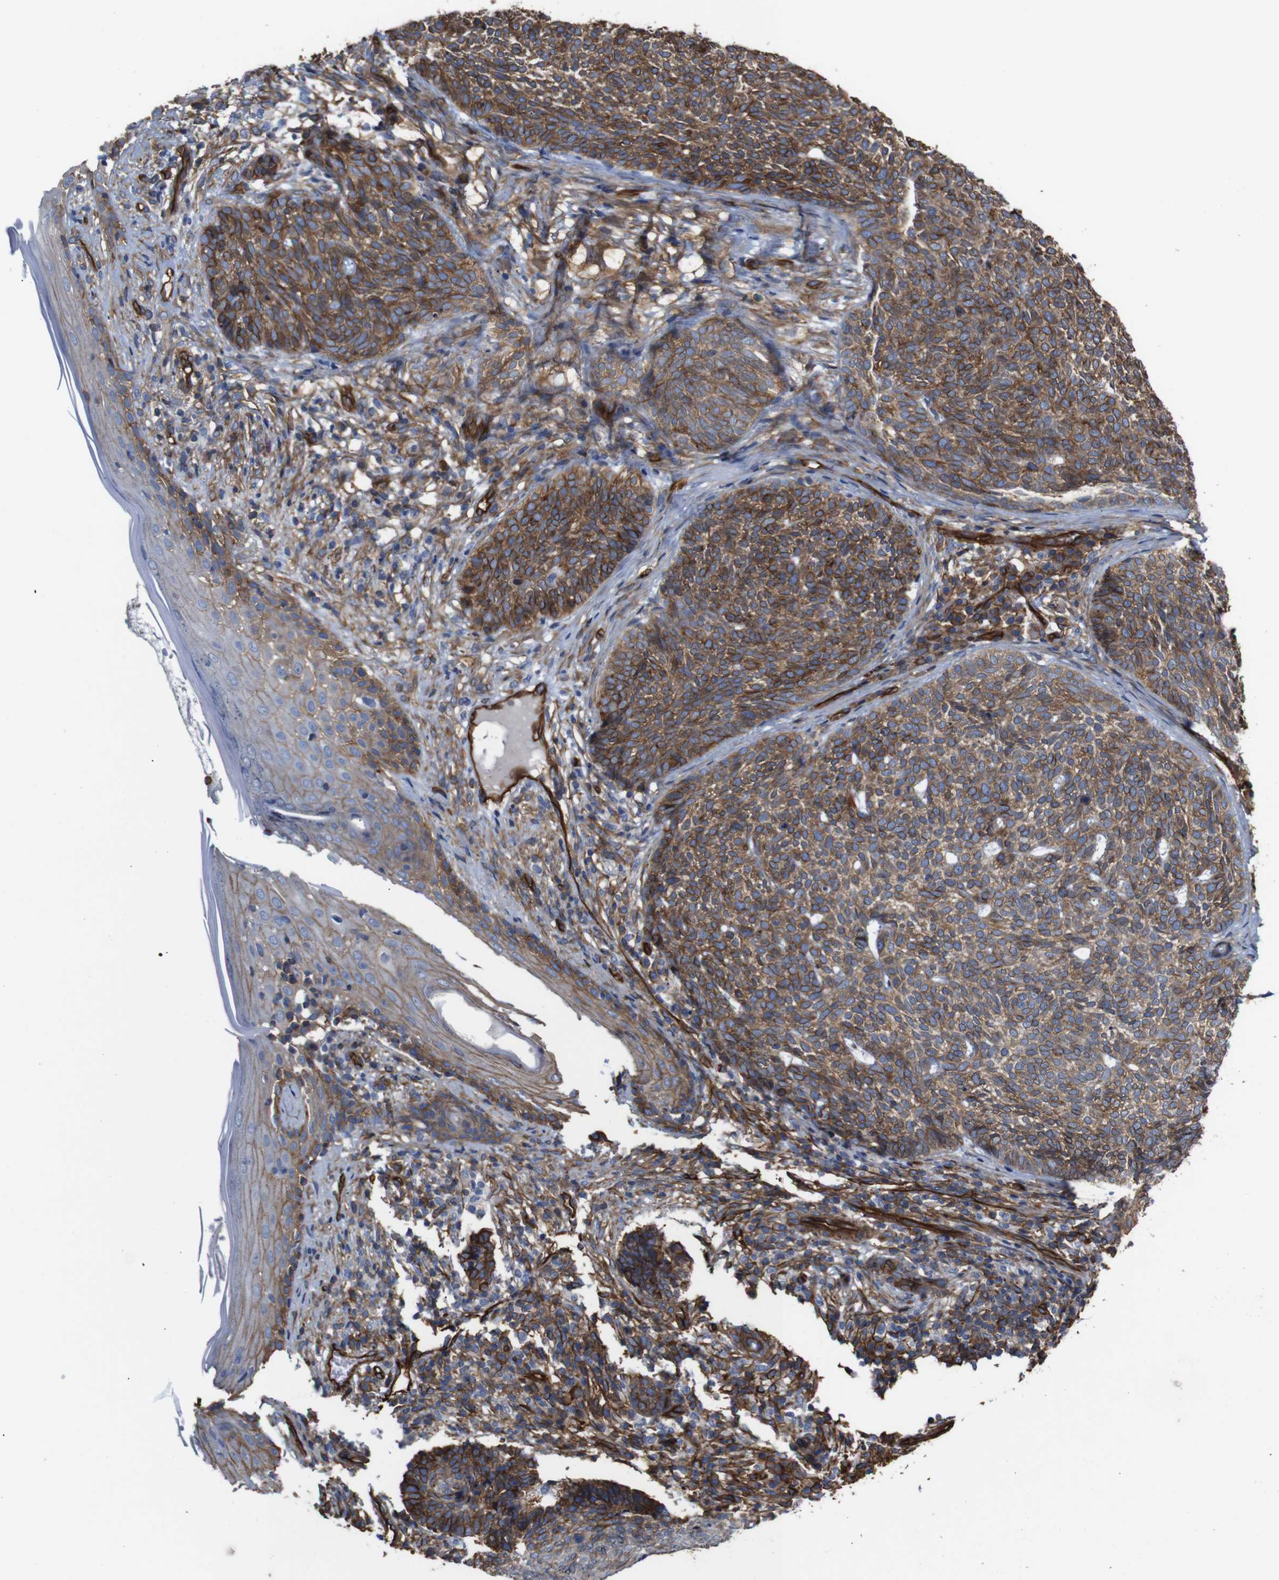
{"staining": {"intensity": "moderate", "quantity": "25%-75%", "location": "cytoplasmic/membranous"}, "tissue": "skin cancer", "cell_type": "Tumor cells", "image_type": "cancer", "snomed": [{"axis": "morphology", "description": "Basal cell carcinoma"}, {"axis": "topography", "description": "Skin"}], "caption": "A brown stain labels moderate cytoplasmic/membranous expression of a protein in human skin cancer tumor cells. (DAB (3,3'-diaminobenzidine) = brown stain, brightfield microscopy at high magnification).", "gene": "SPTBN1", "patient": {"sex": "female", "age": 84}}